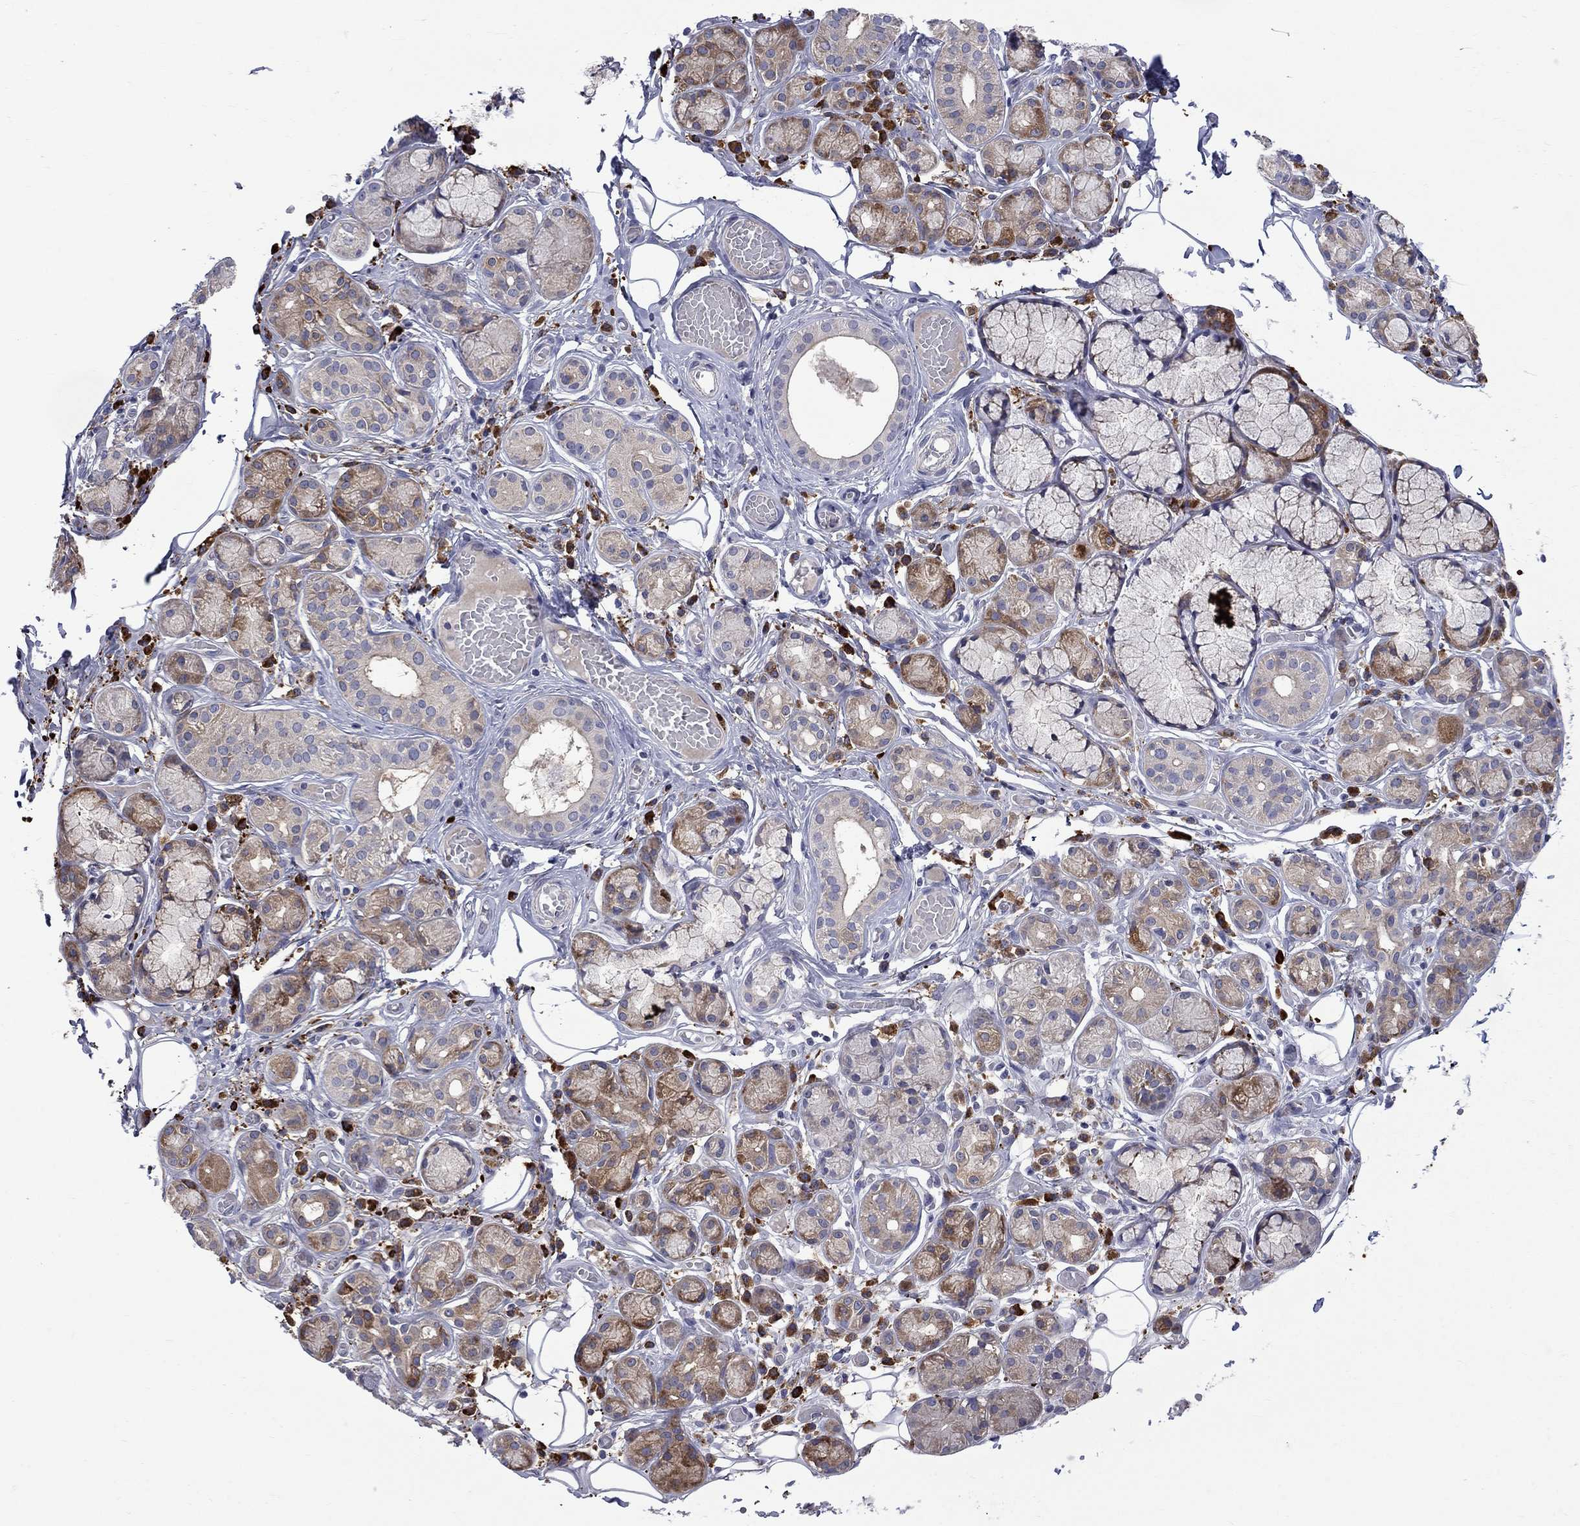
{"staining": {"intensity": "moderate", "quantity": "25%-75%", "location": "cytoplasmic/membranous"}, "tissue": "salivary gland", "cell_type": "Glandular cells", "image_type": "normal", "snomed": [{"axis": "morphology", "description": "Normal tissue, NOS"}, {"axis": "topography", "description": "Salivary gland"}, {"axis": "topography", "description": "Peripheral nerve tissue"}], "caption": "About 25%-75% of glandular cells in unremarkable salivary gland reveal moderate cytoplasmic/membranous protein positivity as visualized by brown immunohistochemical staining.", "gene": "ASNS", "patient": {"sex": "male", "age": 71}}